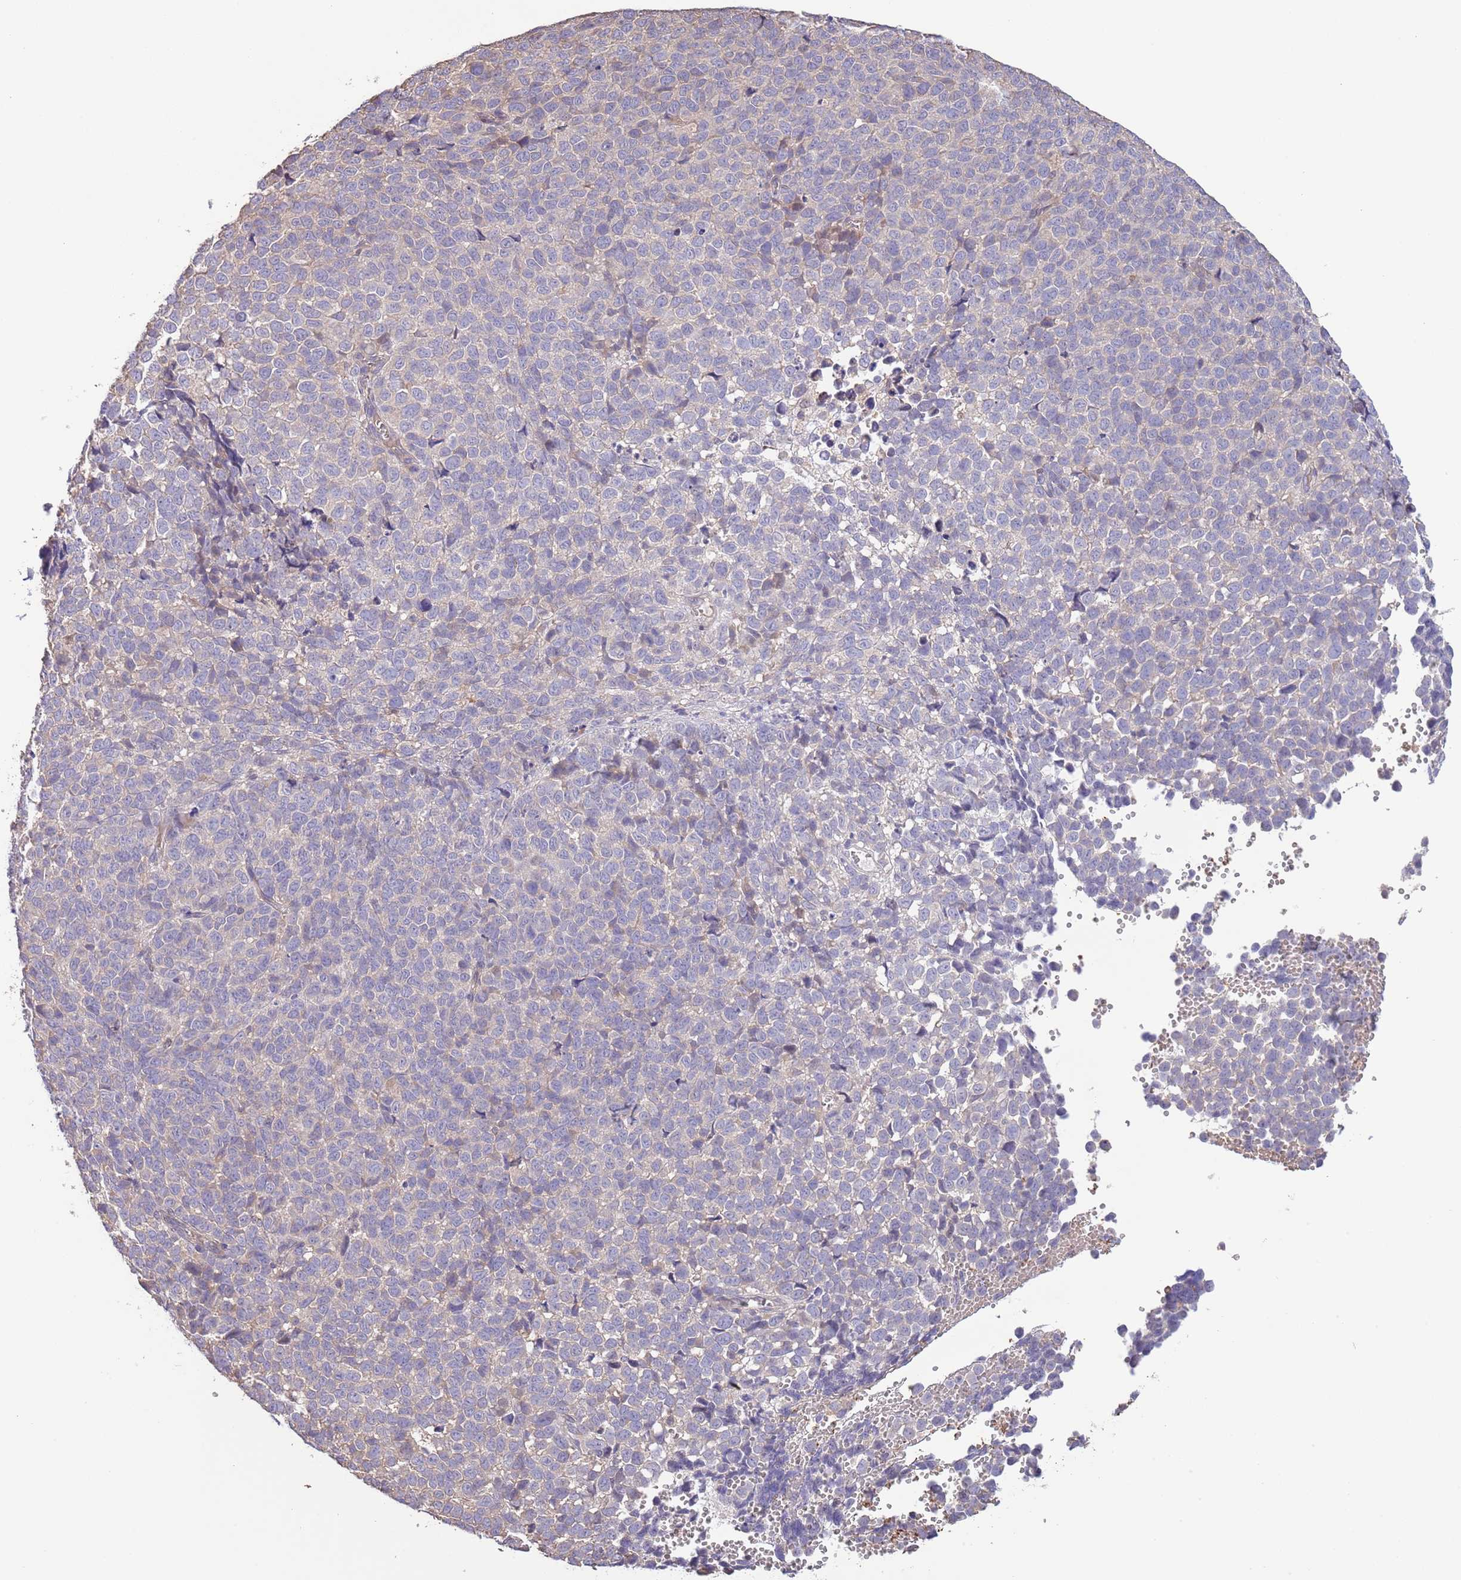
{"staining": {"intensity": "negative", "quantity": "none", "location": "none"}, "tissue": "melanoma", "cell_type": "Tumor cells", "image_type": "cancer", "snomed": [{"axis": "morphology", "description": "Malignant melanoma, NOS"}, {"axis": "topography", "description": "Nose, NOS"}], "caption": "There is no significant expression in tumor cells of melanoma.", "gene": "LIPJ", "patient": {"sex": "female", "age": 48}}